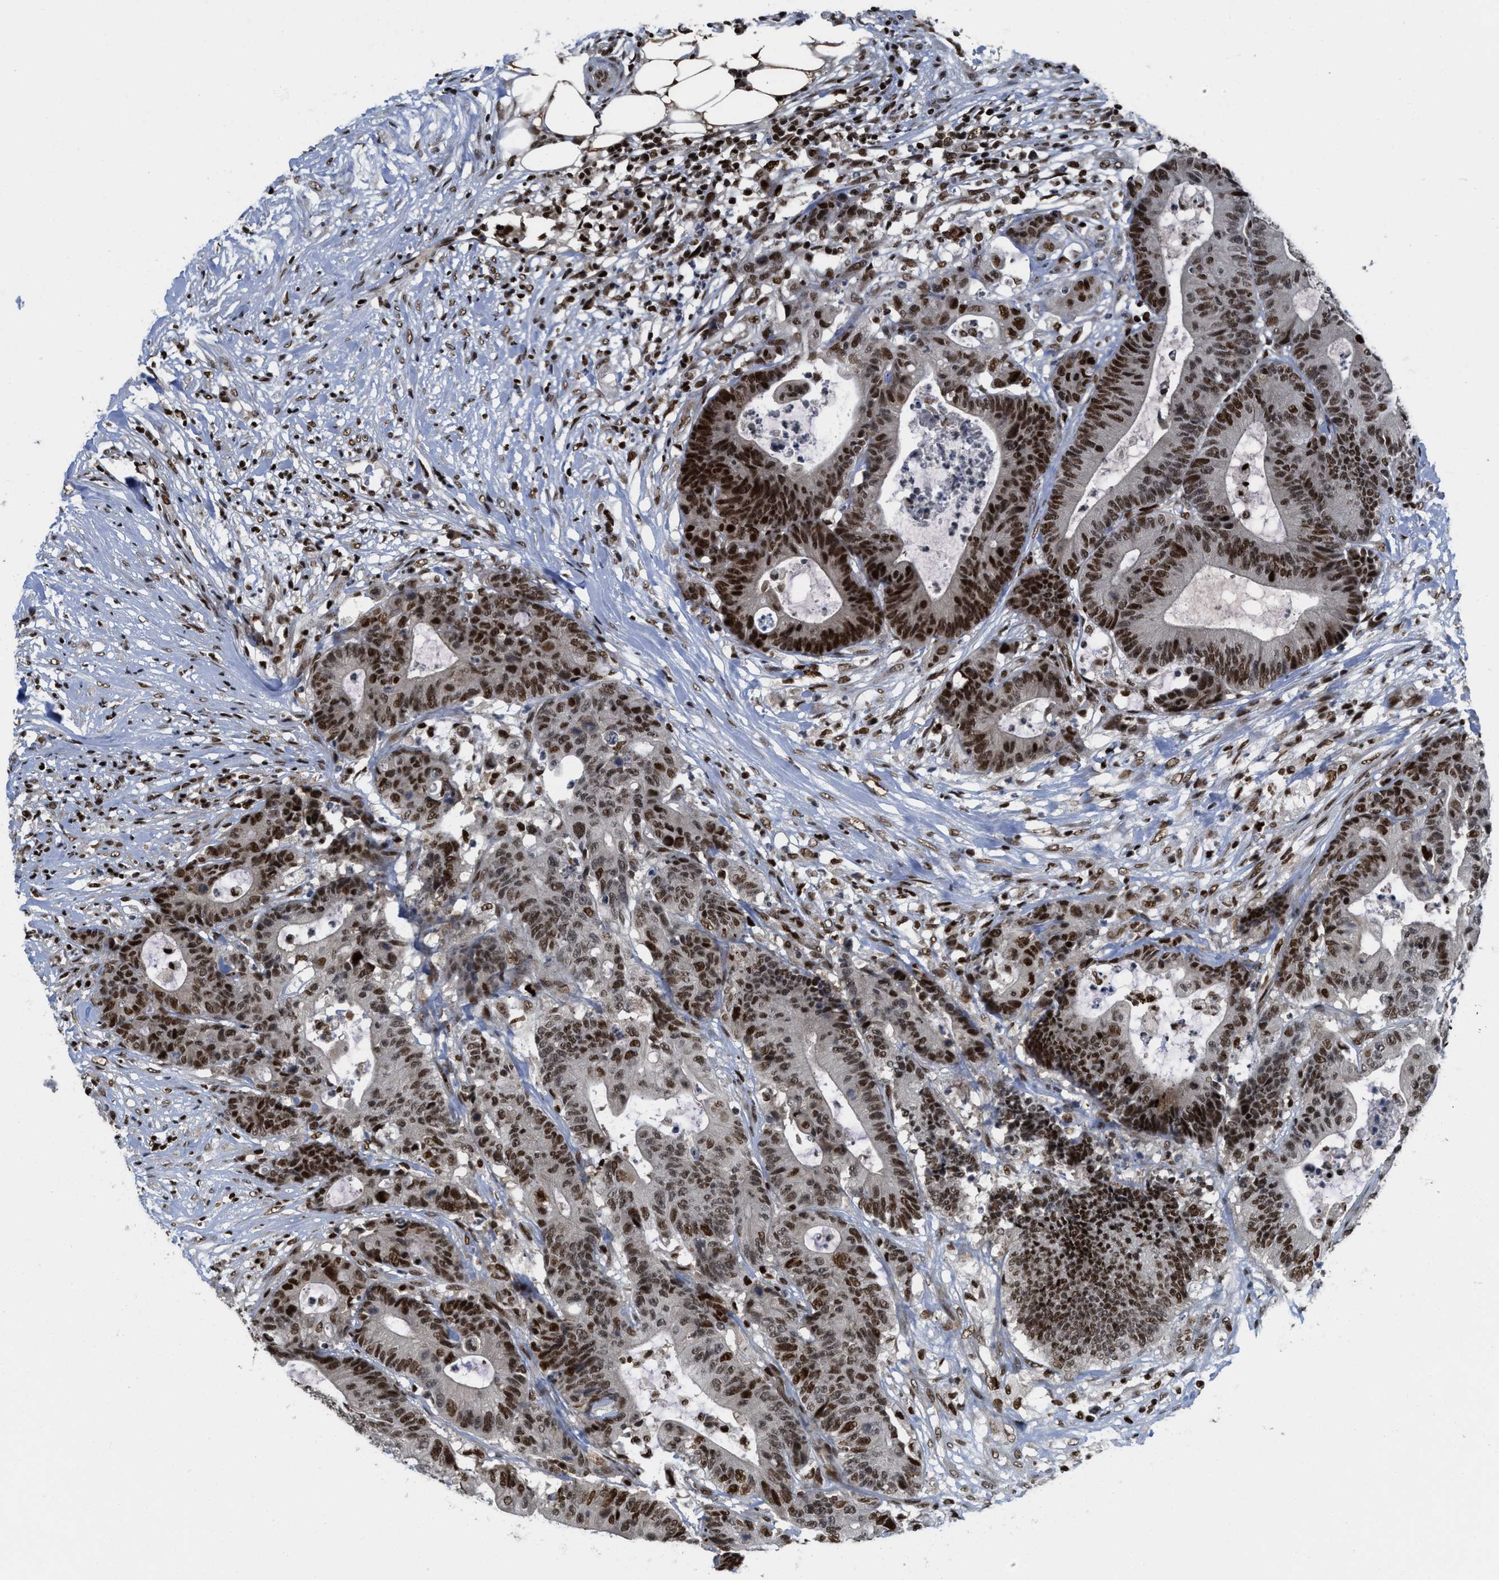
{"staining": {"intensity": "strong", "quantity": ">75%", "location": "nuclear"}, "tissue": "colorectal cancer", "cell_type": "Tumor cells", "image_type": "cancer", "snomed": [{"axis": "morphology", "description": "Adenocarcinoma, NOS"}, {"axis": "topography", "description": "Colon"}], "caption": "A photomicrograph showing strong nuclear positivity in approximately >75% of tumor cells in colorectal adenocarcinoma, as visualized by brown immunohistochemical staining.", "gene": "RFX5", "patient": {"sex": "female", "age": 84}}